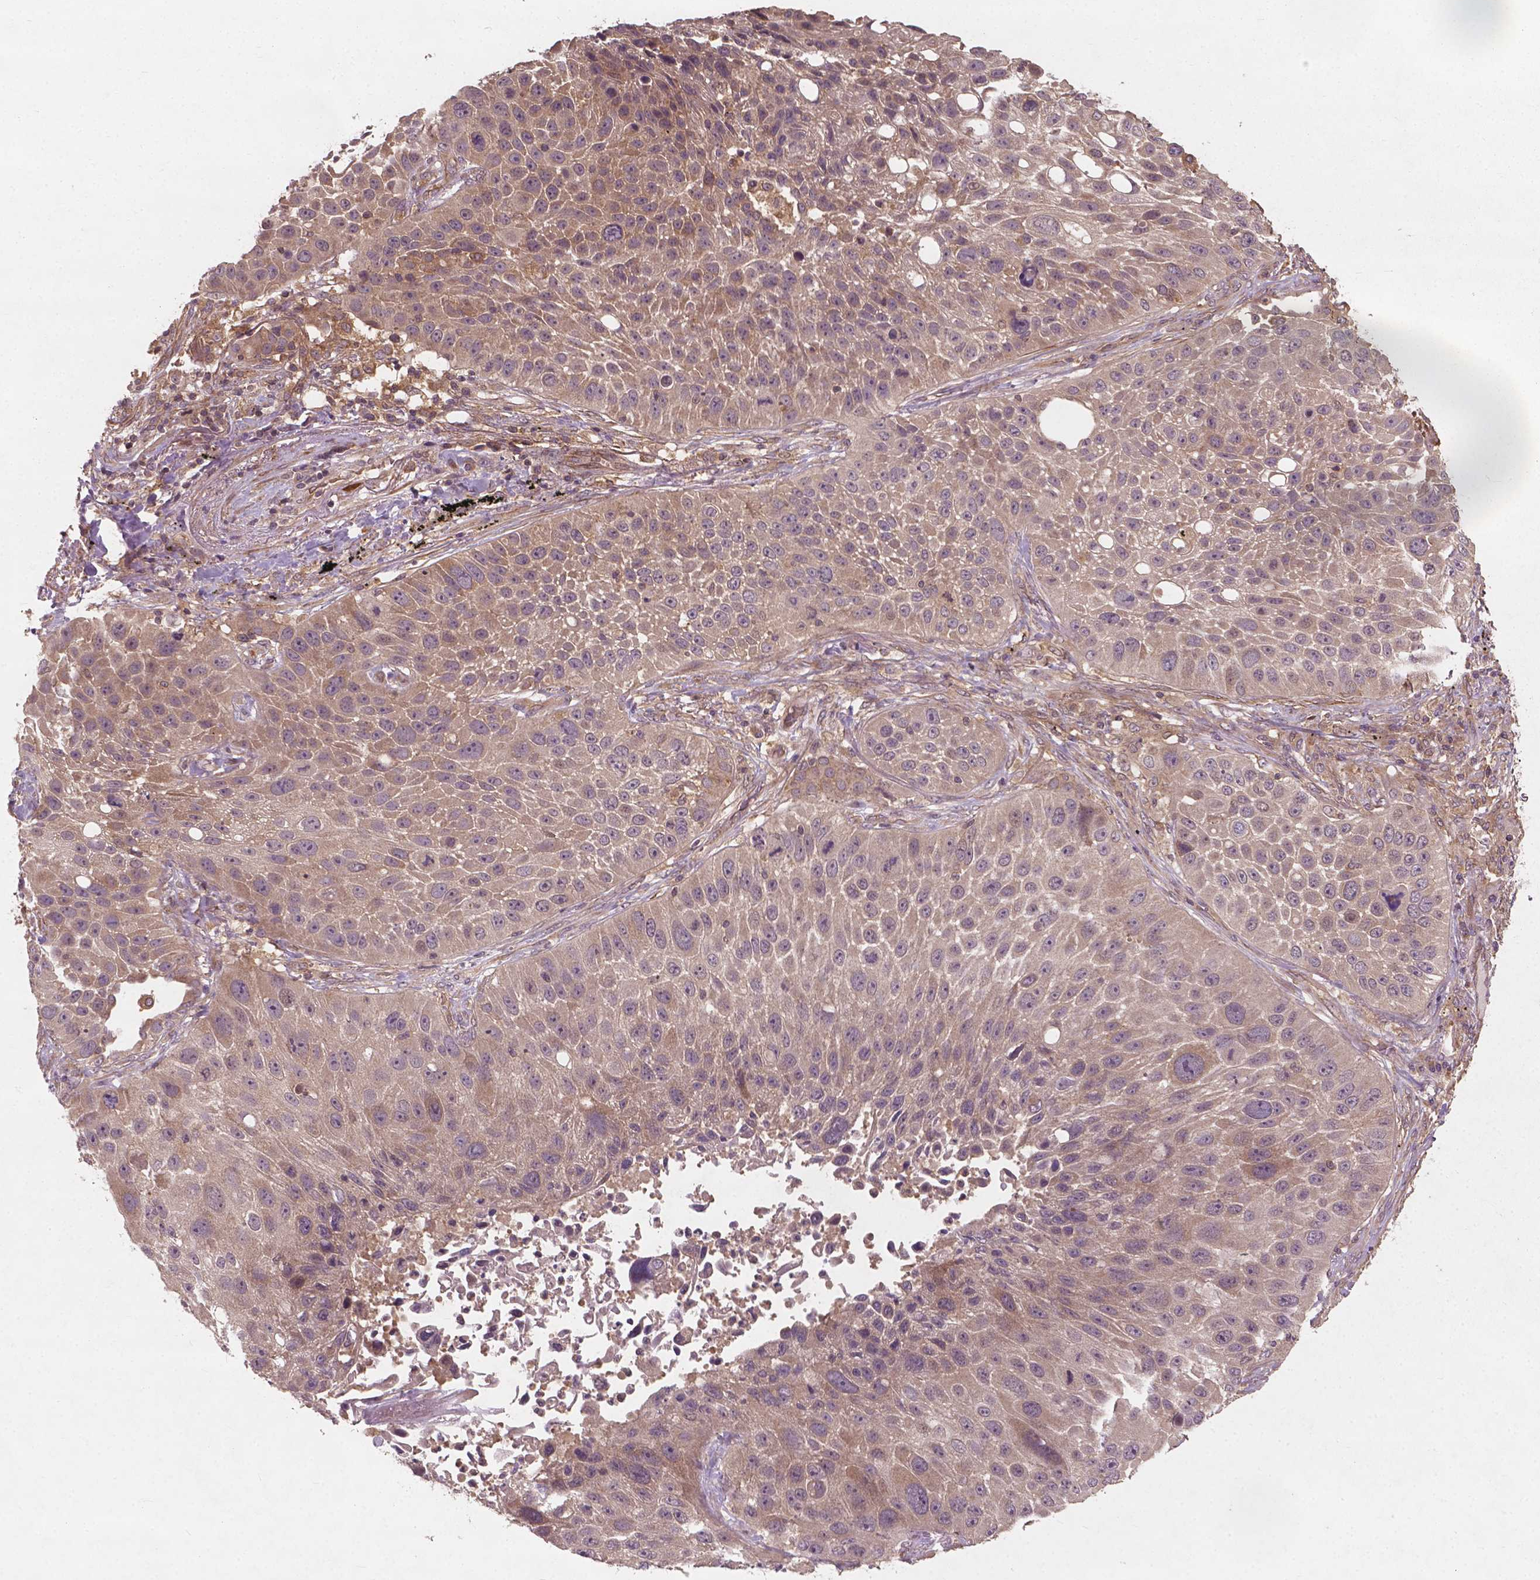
{"staining": {"intensity": "weak", "quantity": "25%-75%", "location": "cytoplasmic/membranous"}, "tissue": "lung cancer", "cell_type": "Tumor cells", "image_type": "cancer", "snomed": [{"axis": "morphology", "description": "Normal morphology"}, {"axis": "morphology", "description": "Squamous cell carcinoma, NOS"}, {"axis": "topography", "description": "Lymph node"}, {"axis": "topography", "description": "Lung"}], "caption": "Immunohistochemical staining of human lung cancer (squamous cell carcinoma) demonstrates weak cytoplasmic/membranous protein expression in approximately 25%-75% of tumor cells. (DAB (3,3'-diaminobenzidine) IHC with brightfield microscopy, high magnification).", "gene": "CYFIP2", "patient": {"sex": "male", "age": 67}}